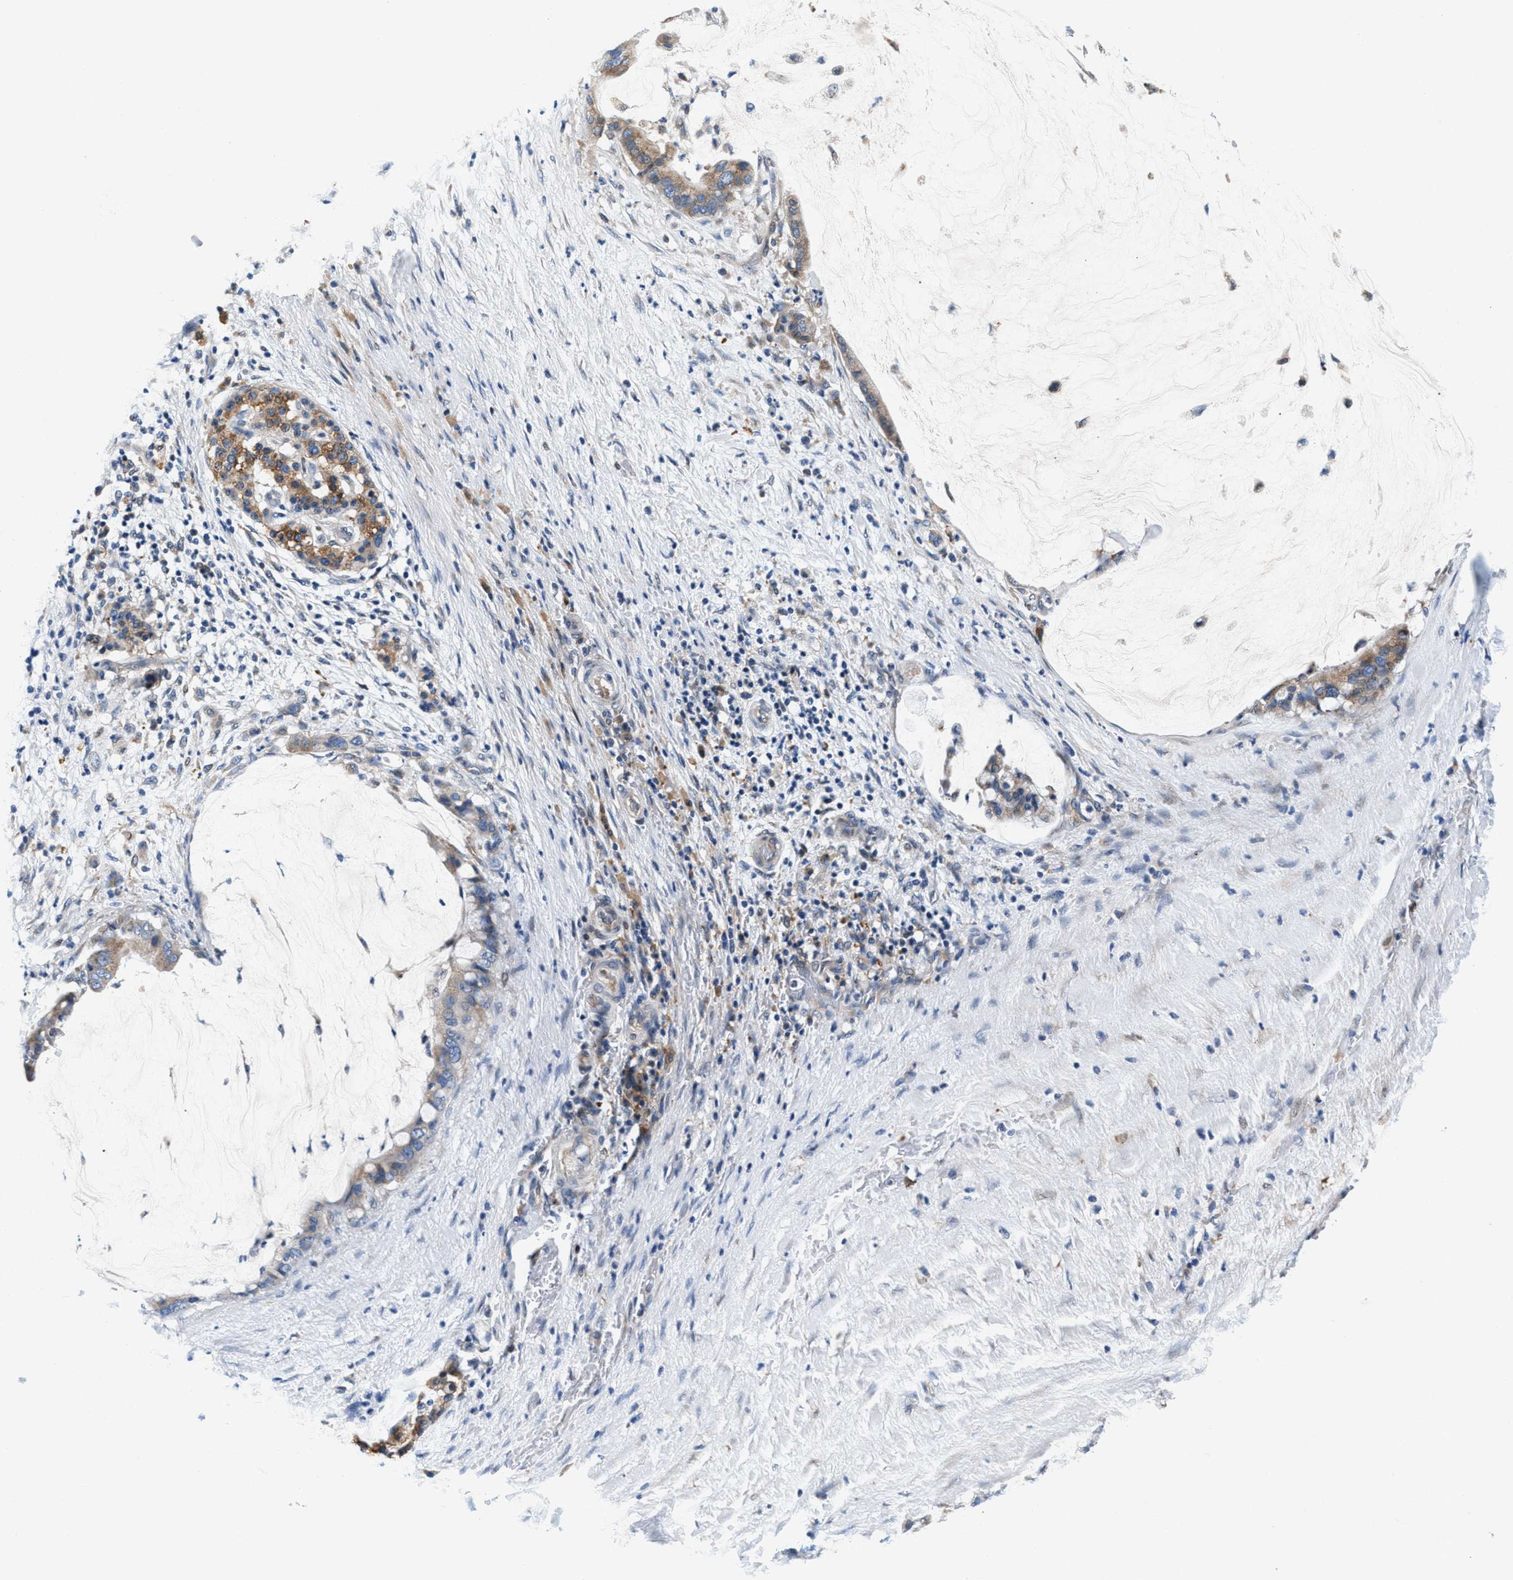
{"staining": {"intensity": "moderate", "quantity": "<25%", "location": "cytoplasmic/membranous"}, "tissue": "pancreatic cancer", "cell_type": "Tumor cells", "image_type": "cancer", "snomed": [{"axis": "morphology", "description": "Adenocarcinoma, NOS"}, {"axis": "topography", "description": "Pancreas"}], "caption": "A brown stain shows moderate cytoplasmic/membranous expression of a protein in human pancreatic adenocarcinoma tumor cells.", "gene": "SLFN11", "patient": {"sex": "male", "age": 41}}